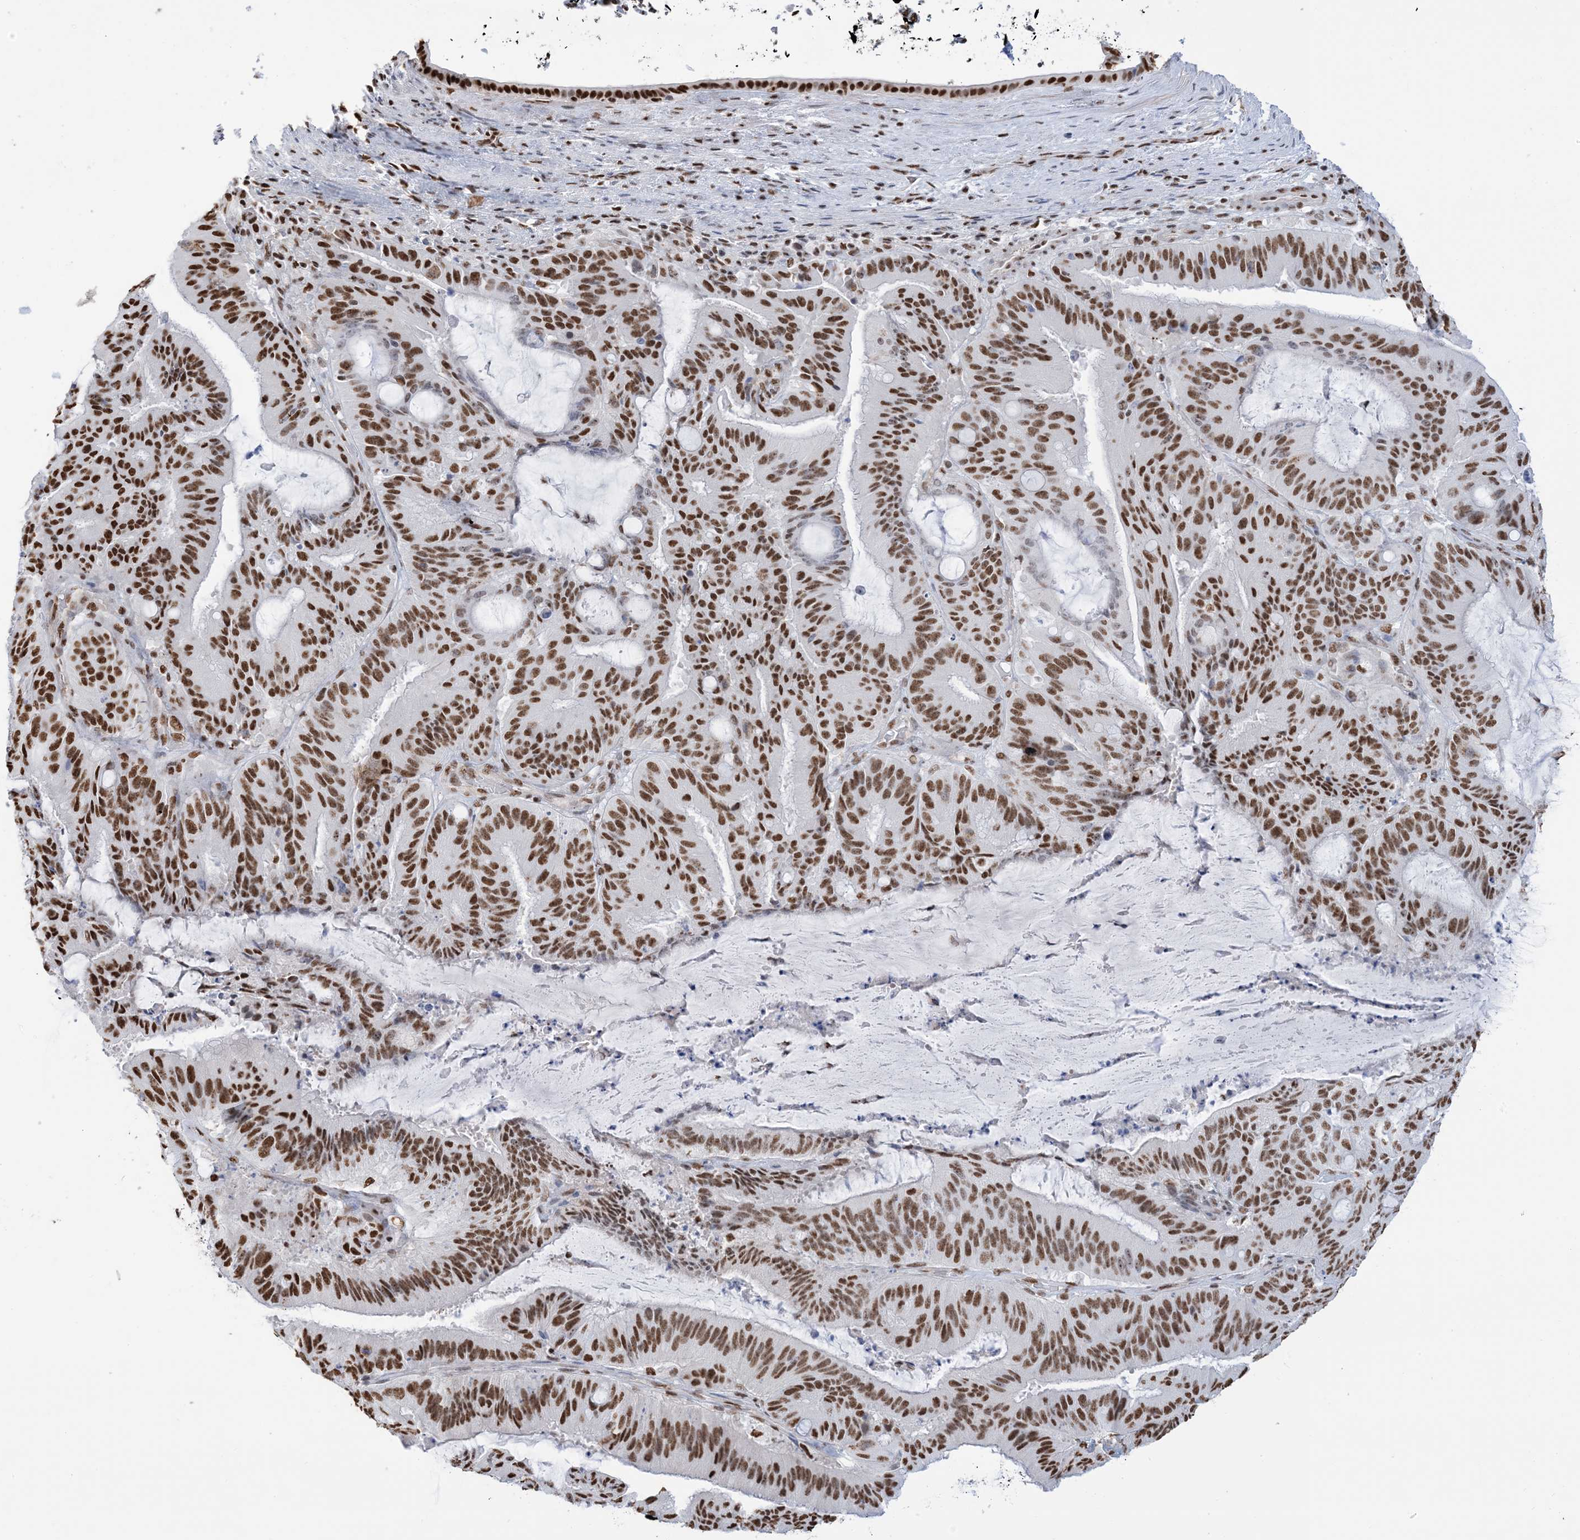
{"staining": {"intensity": "strong", "quantity": ">75%", "location": "nuclear"}, "tissue": "liver cancer", "cell_type": "Tumor cells", "image_type": "cancer", "snomed": [{"axis": "morphology", "description": "Normal tissue, NOS"}, {"axis": "morphology", "description": "Cholangiocarcinoma"}, {"axis": "topography", "description": "Liver"}, {"axis": "topography", "description": "Peripheral nerve tissue"}], "caption": "High-power microscopy captured an IHC micrograph of cholangiocarcinoma (liver), revealing strong nuclear positivity in about >75% of tumor cells. (DAB = brown stain, brightfield microscopy at high magnification).", "gene": "ZNF792", "patient": {"sex": "female", "age": 73}}